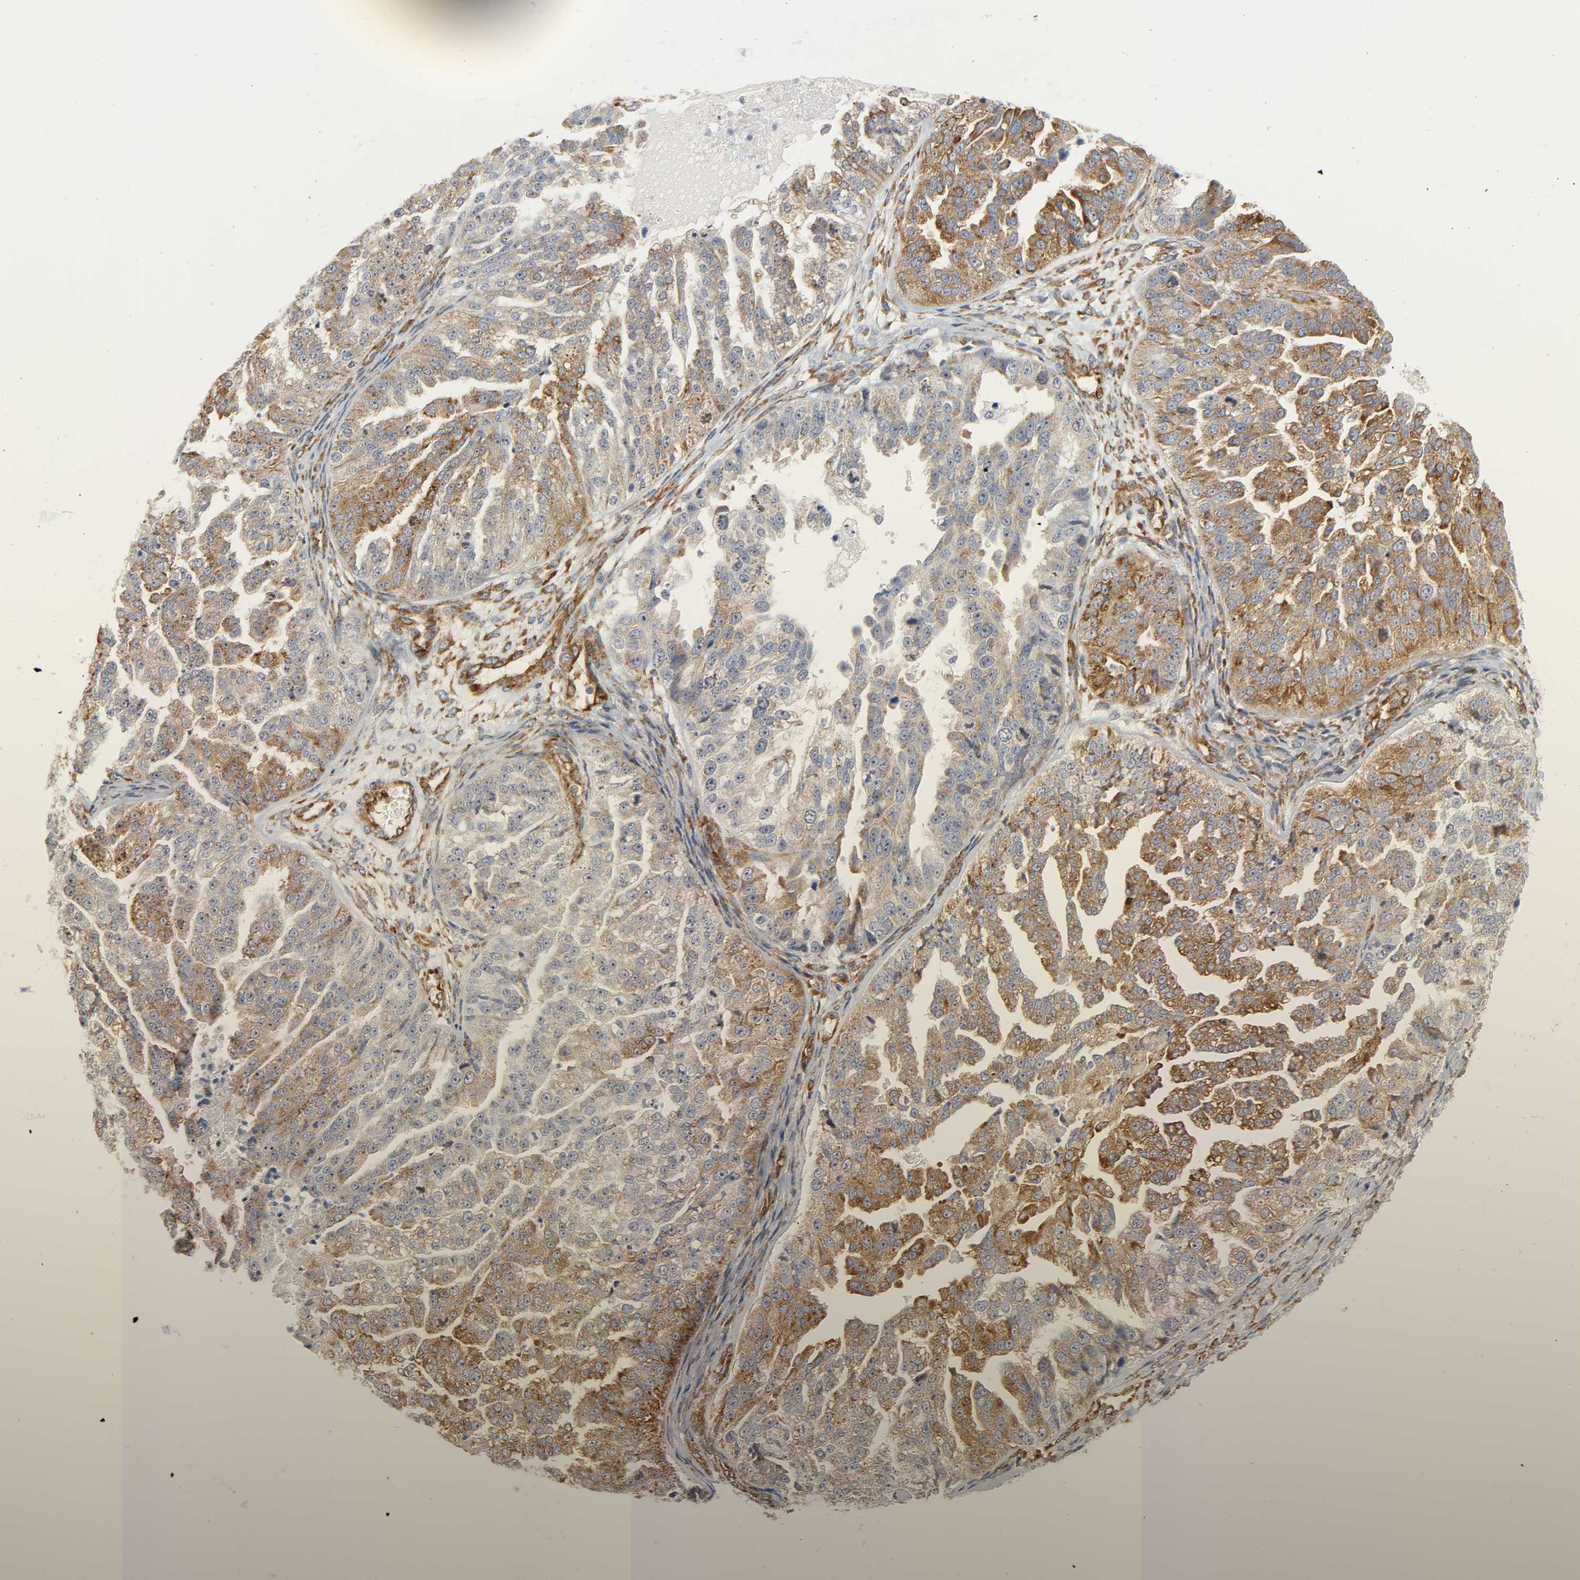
{"staining": {"intensity": "moderate", "quantity": ">75%", "location": "cytoplasmic/membranous"}, "tissue": "ovarian cancer", "cell_type": "Tumor cells", "image_type": "cancer", "snomed": [{"axis": "morphology", "description": "Cystadenocarcinoma, serous, NOS"}, {"axis": "topography", "description": "Ovary"}], "caption": "Ovarian serous cystadenocarcinoma stained with DAB (3,3'-diaminobenzidine) immunohistochemistry (IHC) demonstrates medium levels of moderate cytoplasmic/membranous positivity in about >75% of tumor cells.", "gene": "DOCK1", "patient": {"sex": "female", "age": 58}}